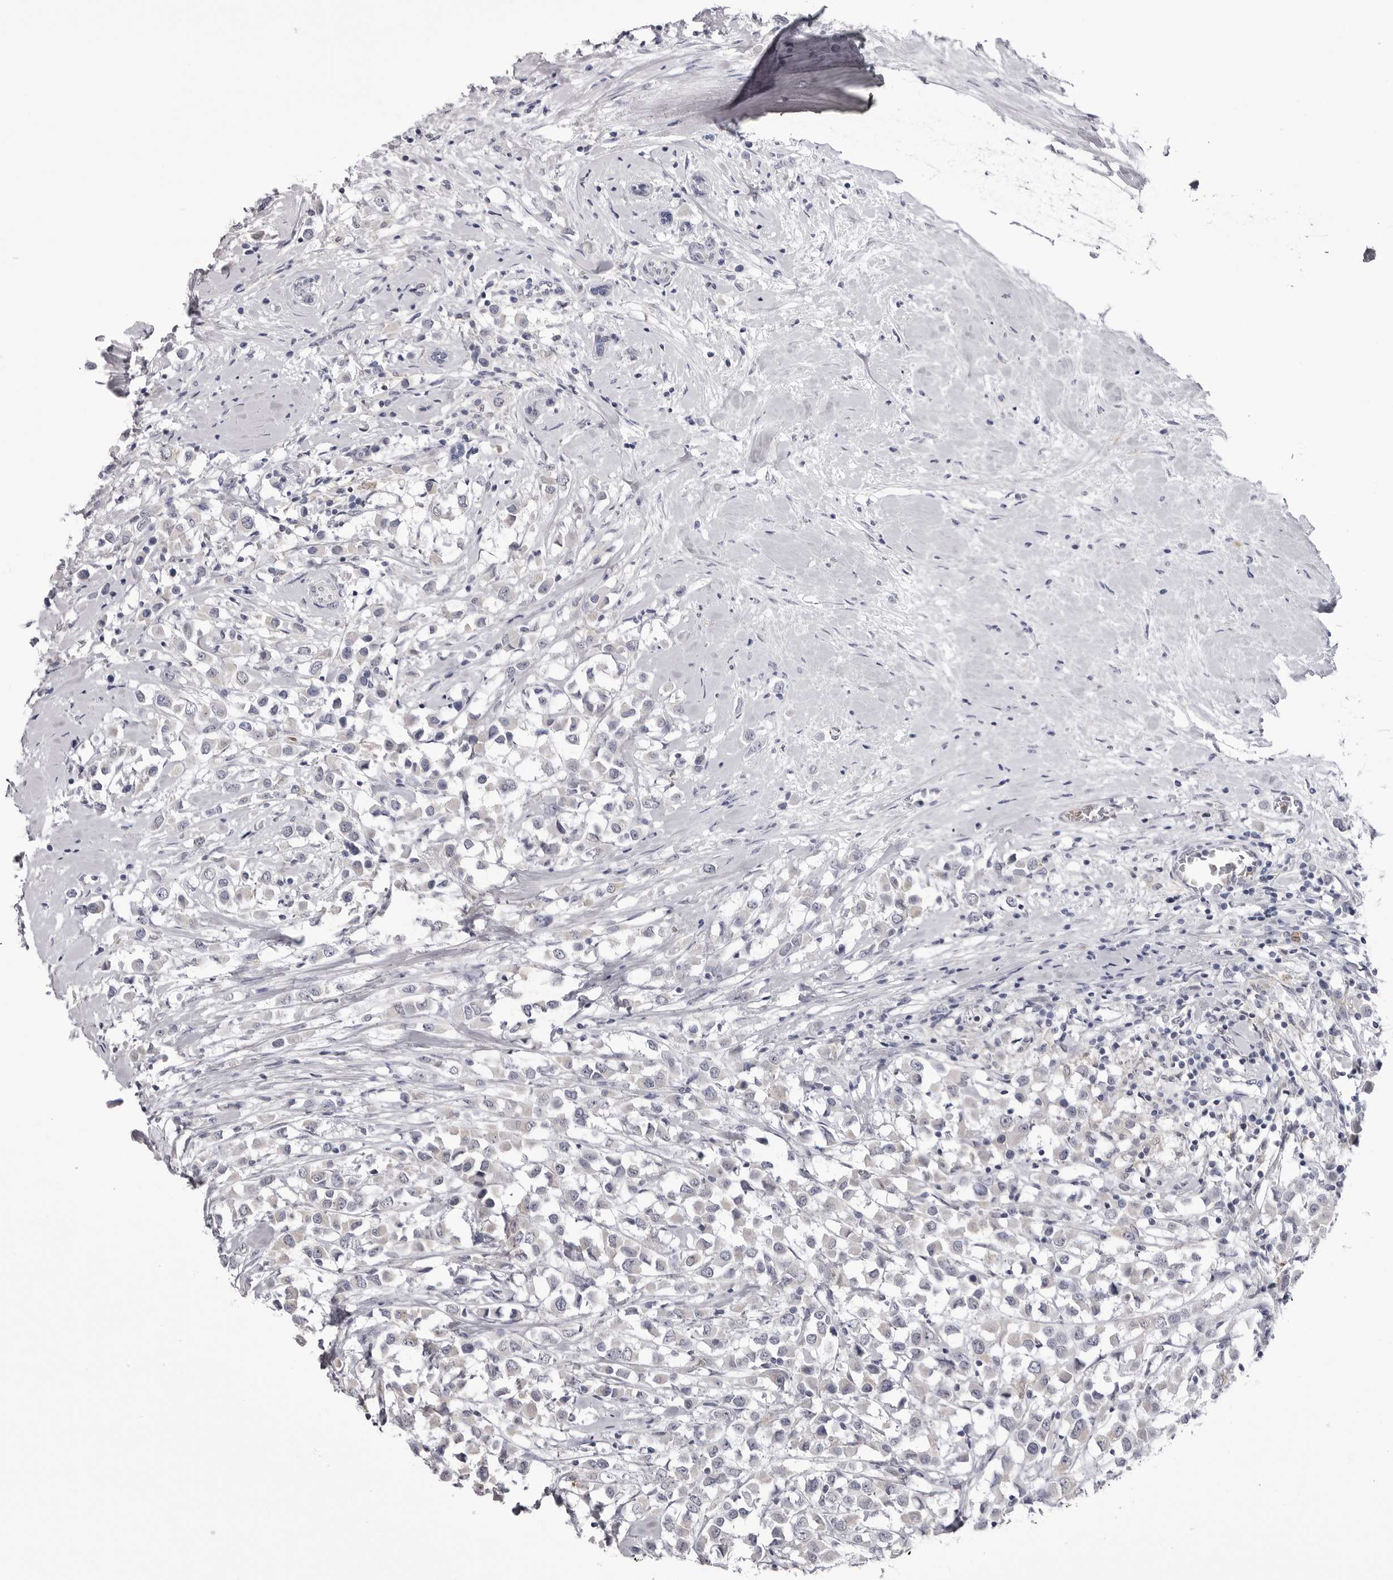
{"staining": {"intensity": "negative", "quantity": "none", "location": "none"}, "tissue": "breast cancer", "cell_type": "Tumor cells", "image_type": "cancer", "snomed": [{"axis": "morphology", "description": "Duct carcinoma"}, {"axis": "topography", "description": "Breast"}], "caption": "Immunohistochemistry photomicrograph of neoplastic tissue: human breast invasive ductal carcinoma stained with DAB displays no significant protein staining in tumor cells.", "gene": "STAP2", "patient": {"sex": "female", "age": 61}}